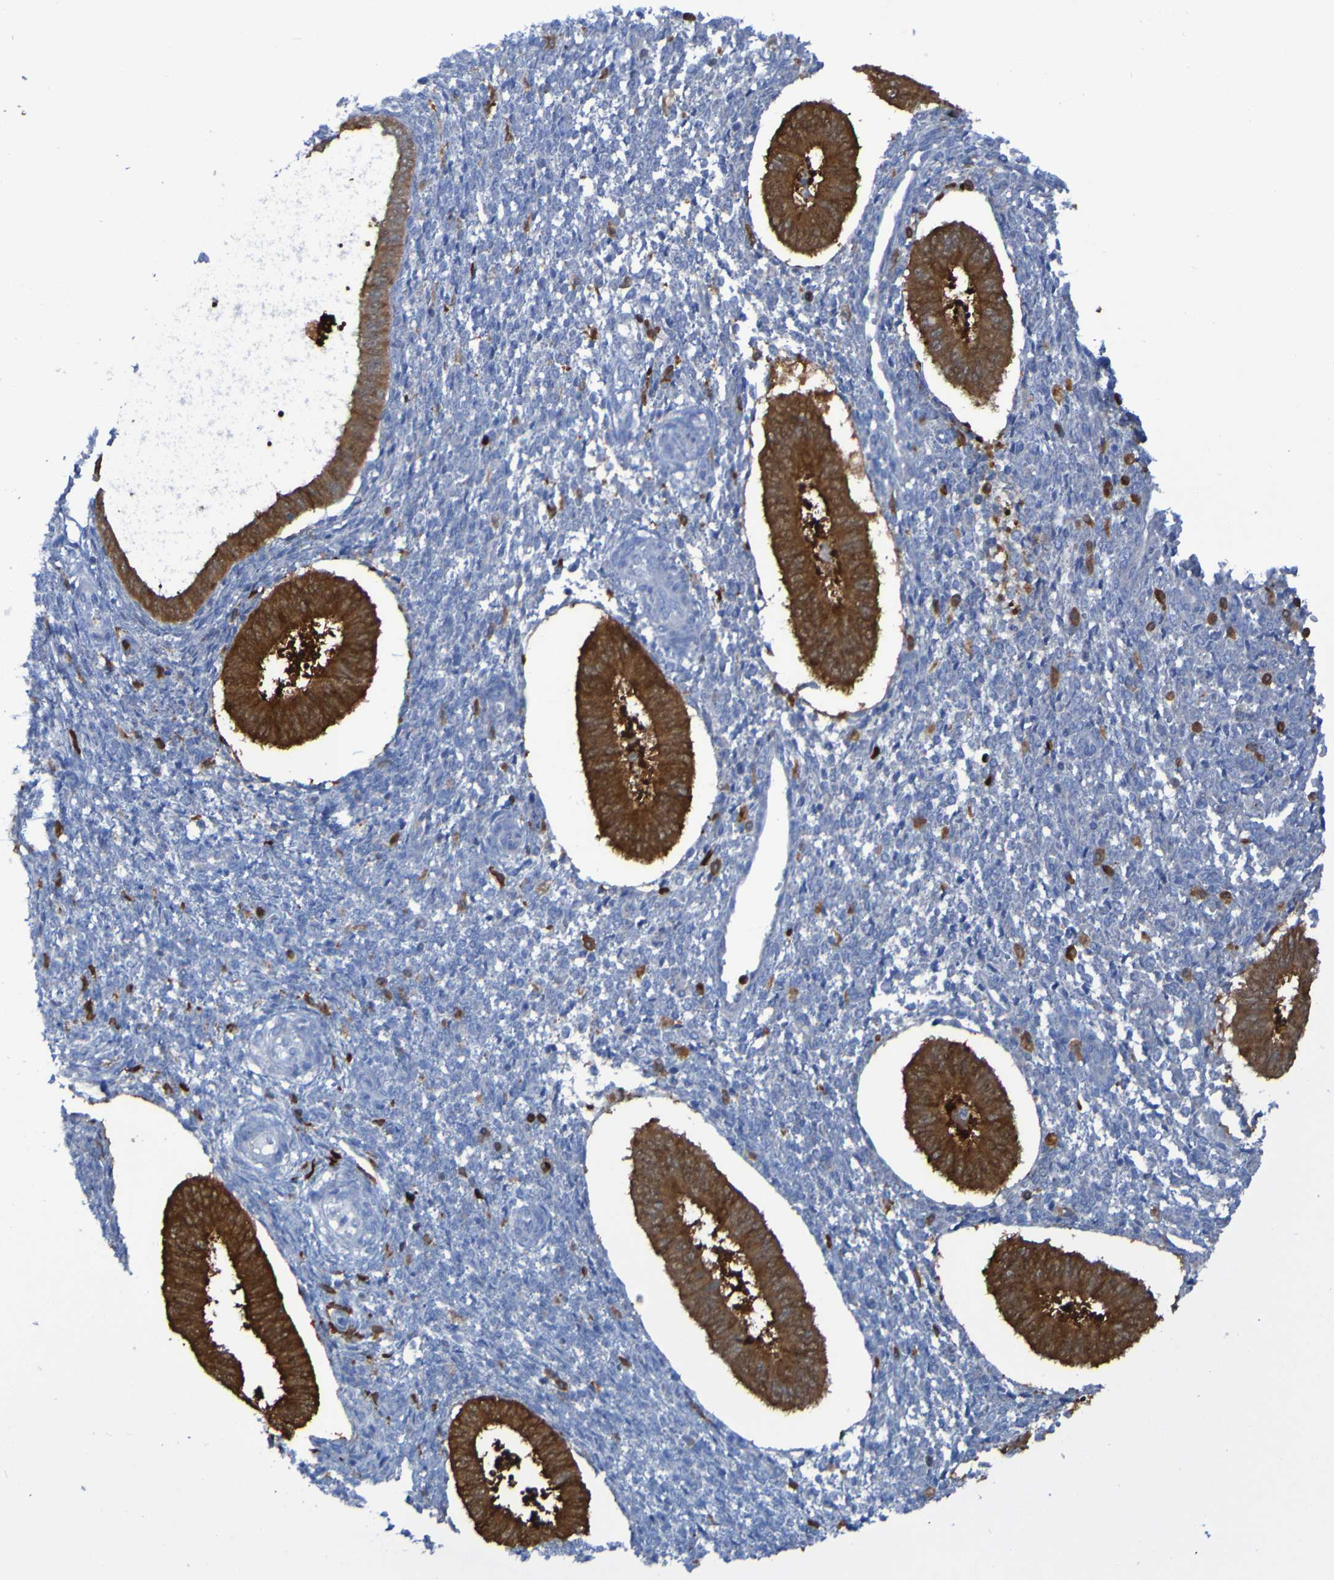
{"staining": {"intensity": "moderate", "quantity": "<25%", "location": "cytoplasmic/membranous"}, "tissue": "endometrium", "cell_type": "Cells in endometrial stroma", "image_type": "normal", "snomed": [{"axis": "morphology", "description": "Normal tissue, NOS"}, {"axis": "topography", "description": "Endometrium"}], "caption": "Normal endometrium reveals moderate cytoplasmic/membranous expression in approximately <25% of cells in endometrial stroma, visualized by immunohistochemistry.", "gene": "MPPE1", "patient": {"sex": "female", "age": 35}}